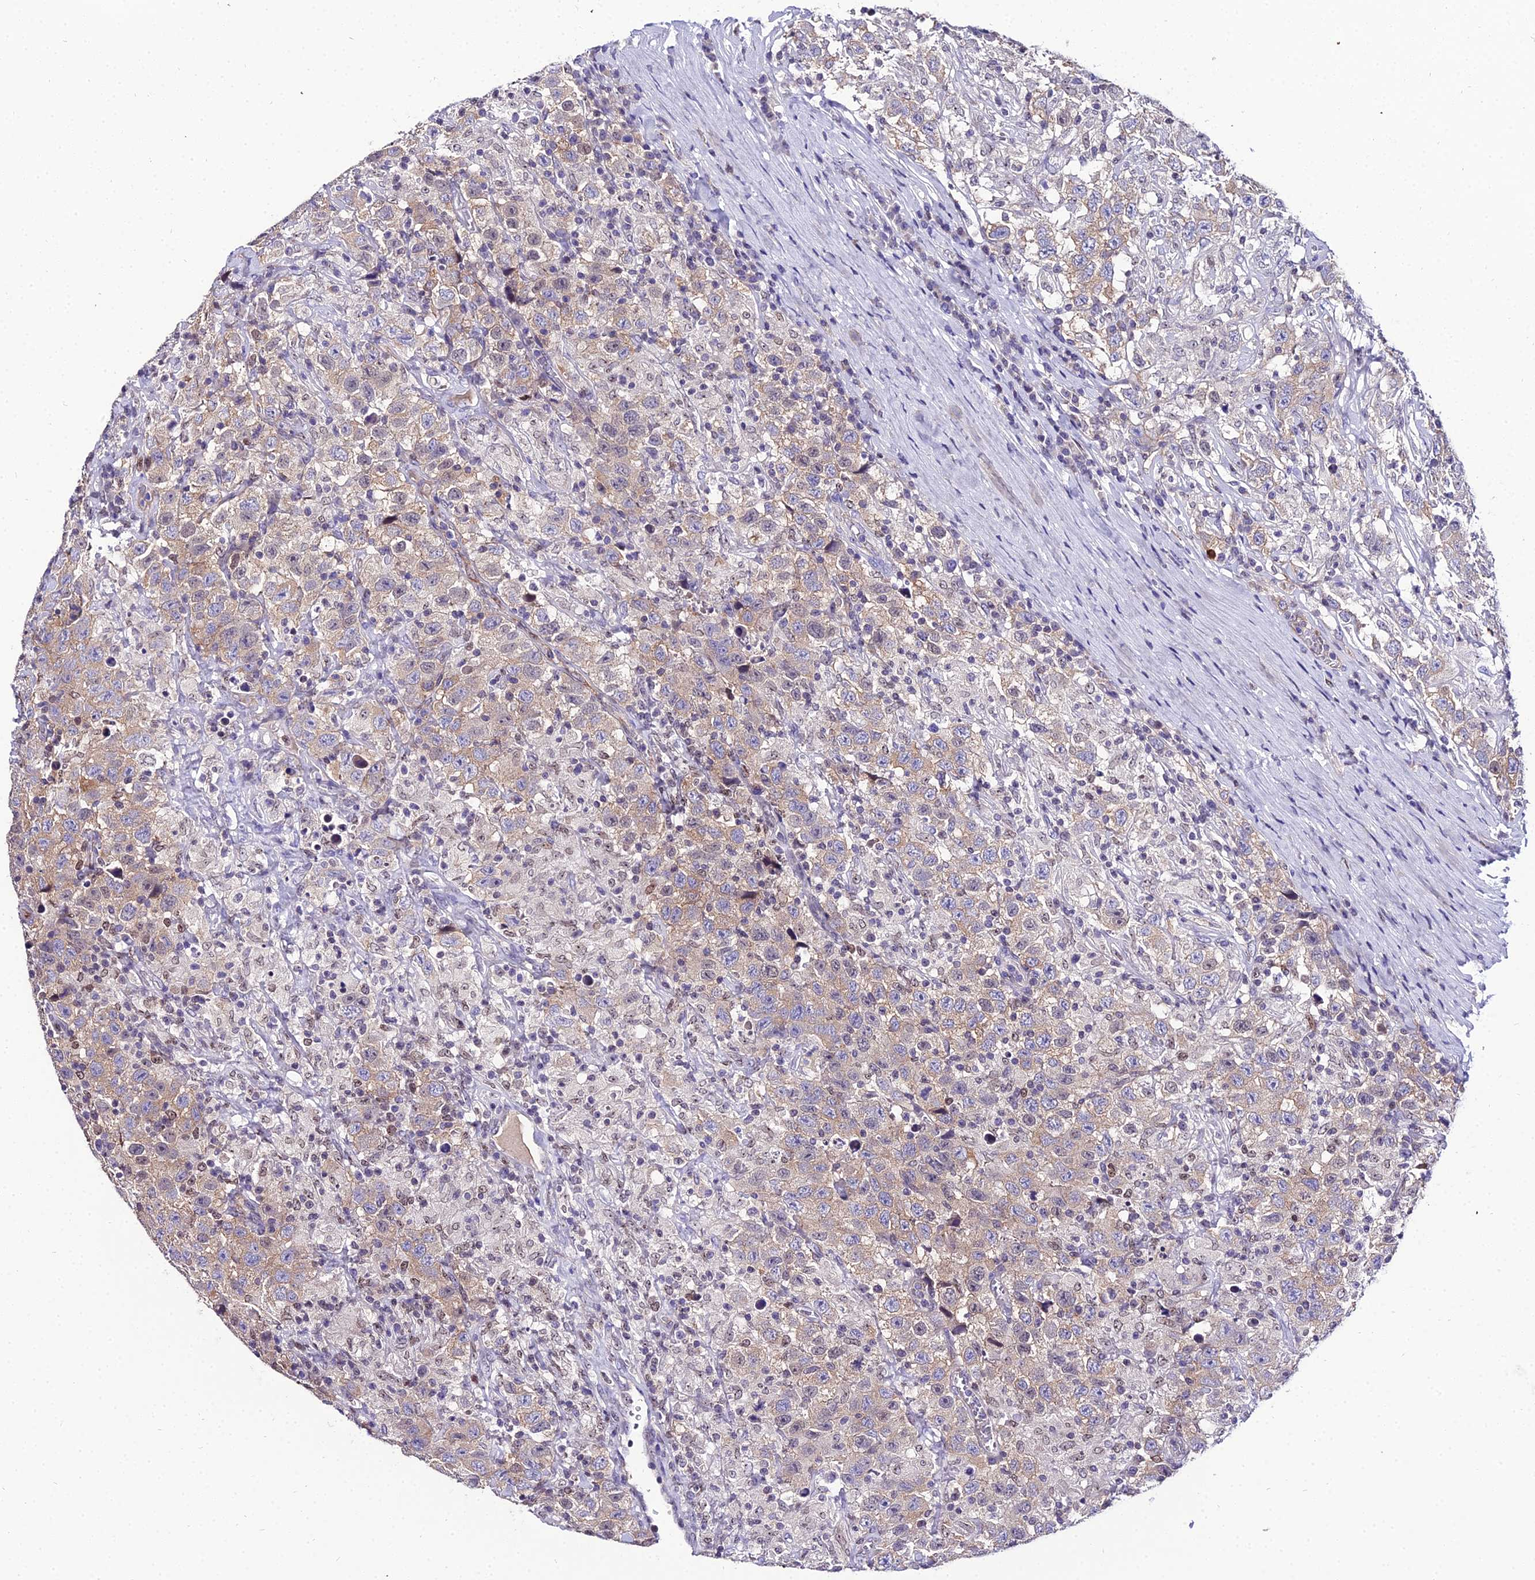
{"staining": {"intensity": "weak", "quantity": "25%-75%", "location": "cytoplasmic/membranous"}, "tissue": "testis cancer", "cell_type": "Tumor cells", "image_type": "cancer", "snomed": [{"axis": "morphology", "description": "Seminoma, NOS"}, {"axis": "topography", "description": "Testis"}], "caption": "Weak cytoplasmic/membranous protein positivity is seen in about 25%-75% of tumor cells in seminoma (testis).", "gene": "SHQ1", "patient": {"sex": "male", "age": 41}}